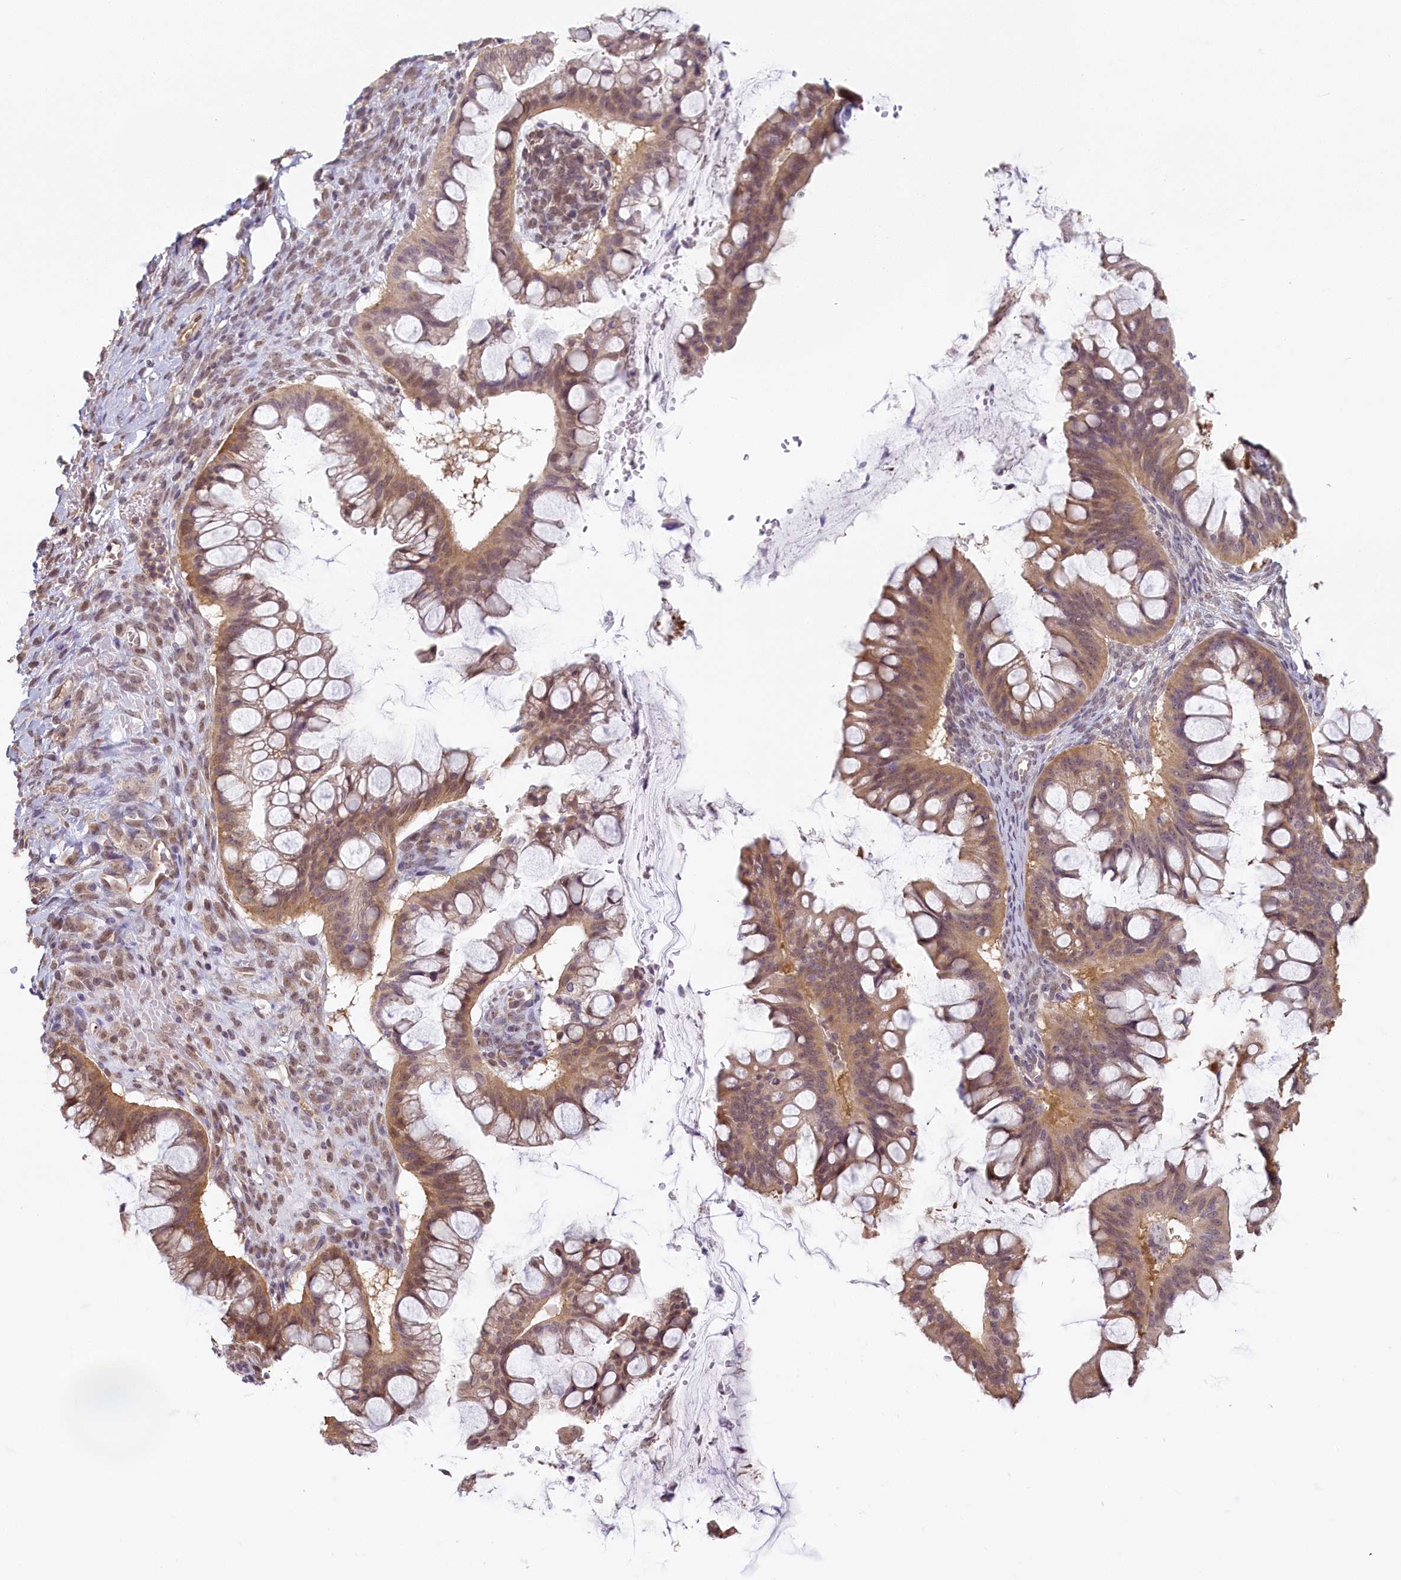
{"staining": {"intensity": "moderate", "quantity": ">75%", "location": "cytoplasmic/membranous,nuclear"}, "tissue": "ovarian cancer", "cell_type": "Tumor cells", "image_type": "cancer", "snomed": [{"axis": "morphology", "description": "Cystadenocarcinoma, mucinous, NOS"}, {"axis": "topography", "description": "Ovary"}], "caption": "A micrograph showing moderate cytoplasmic/membranous and nuclear staining in approximately >75% of tumor cells in ovarian mucinous cystadenocarcinoma, as visualized by brown immunohistochemical staining.", "gene": "C19orf44", "patient": {"sex": "female", "age": 73}}